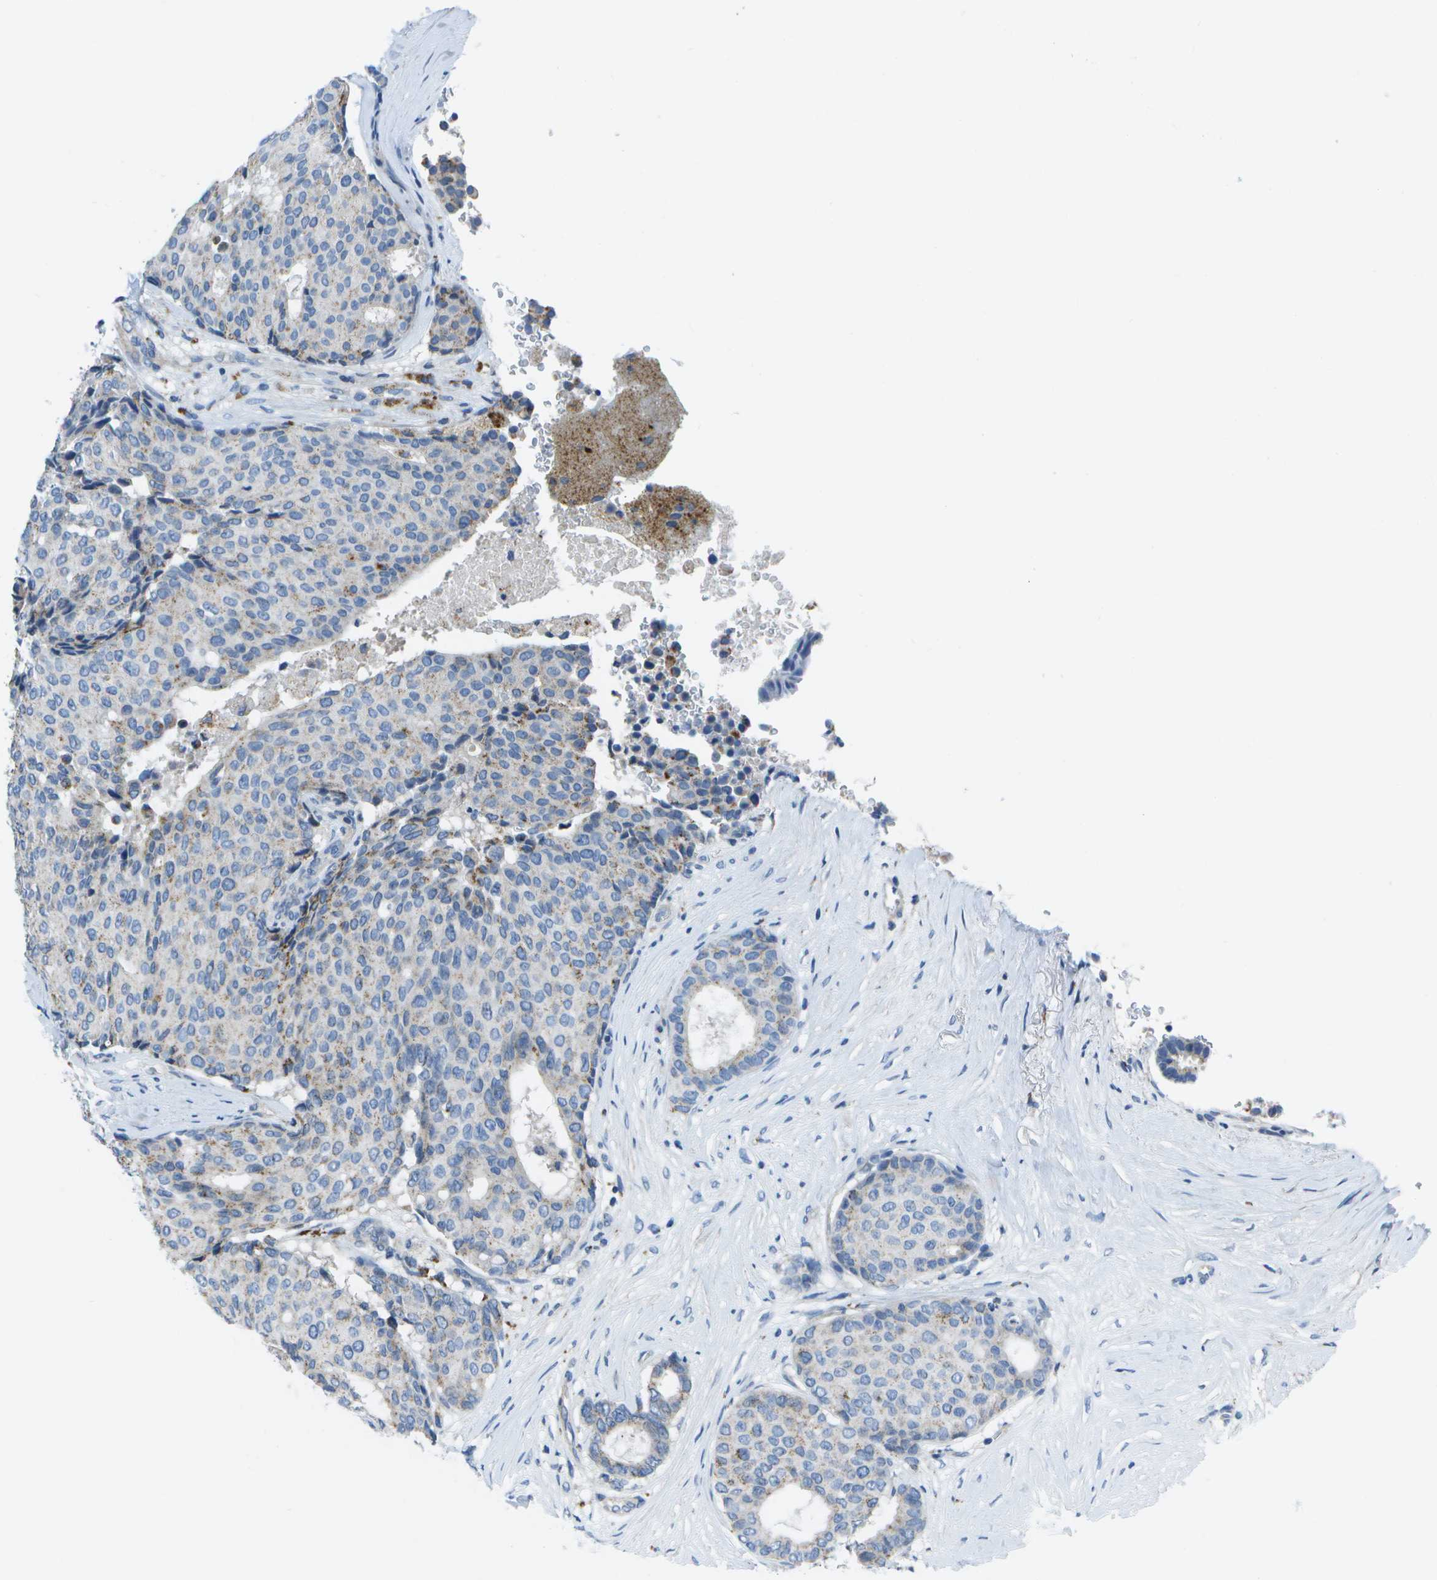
{"staining": {"intensity": "weak", "quantity": "<25%", "location": "cytoplasmic/membranous"}, "tissue": "breast cancer", "cell_type": "Tumor cells", "image_type": "cancer", "snomed": [{"axis": "morphology", "description": "Duct carcinoma"}, {"axis": "topography", "description": "Breast"}], "caption": "Tumor cells are negative for brown protein staining in breast cancer (invasive ductal carcinoma). The staining was performed using DAB to visualize the protein expression in brown, while the nuclei were stained in blue with hematoxylin (Magnification: 20x).", "gene": "DCT", "patient": {"sex": "female", "age": 75}}